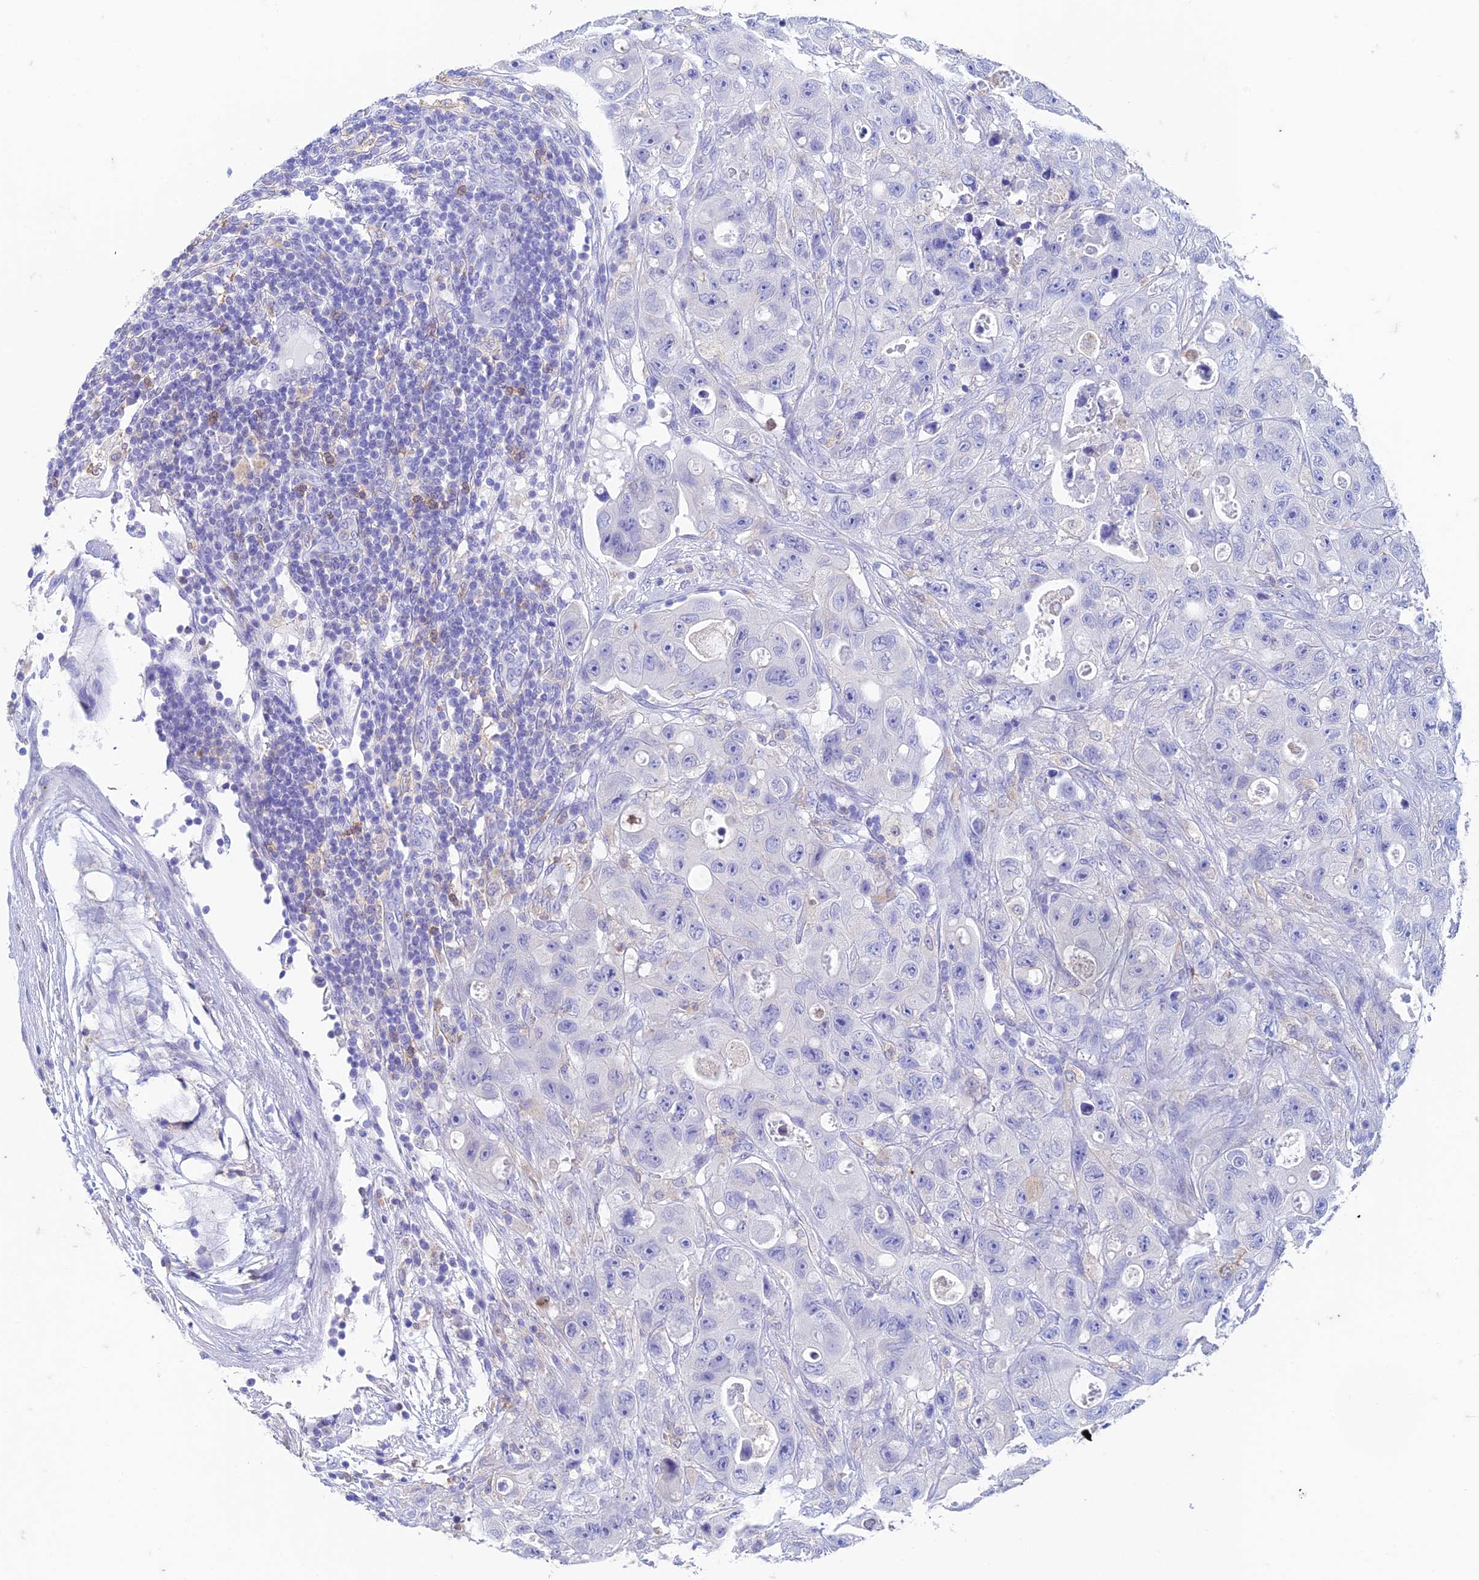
{"staining": {"intensity": "negative", "quantity": "none", "location": "none"}, "tissue": "colorectal cancer", "cell_type": "Tumor cells", "image_type": "cancer", "snomed": [{"axis": "morphology", "description": "Adenocarcinoma, NOS"}, {"axis": "topography", "description": "Colon"}], "caption": "This is a image of immunohistochemistry staining of colorectal cancer (adenocarcinoma), which shows no staining in tumor cells.", "gene": "FGF7", "patient": {"sex": "female", "age": 46}}